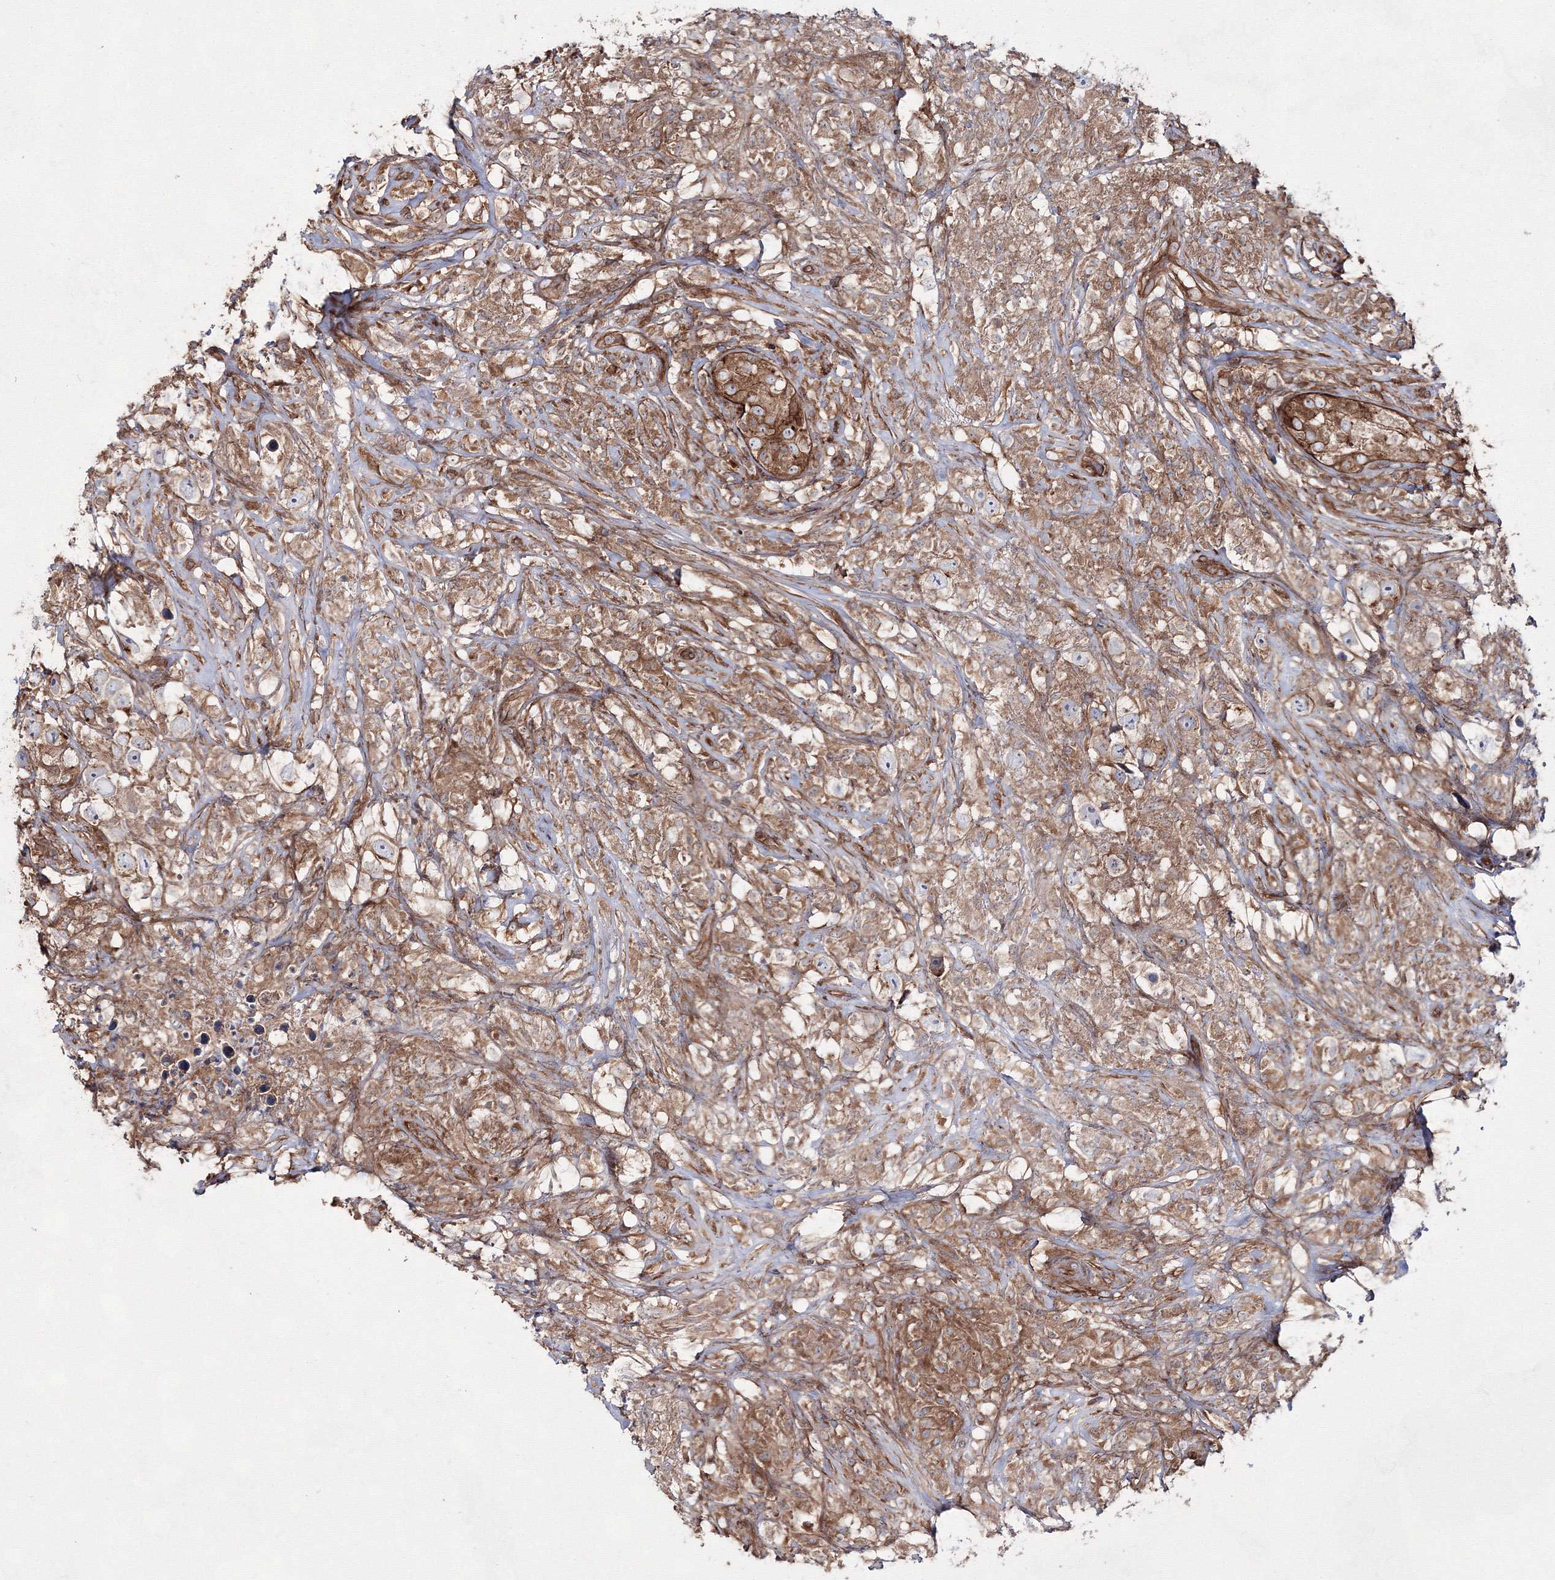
{"staining": {"intensity": "moderate", "quantity": ">75%", "location": "cytoplasmic/membranous"}, "tissue": "testis cancer", "cell_type": "Tumor cells", "image_type": "cancer", "snomed": [{"axis": "morphology", "description": "Seminoma, NOS"}, {"axis": "topography", "description": "Testis"}], "caption": "This histopathology image displays IHC staining of human testis cancer (seminoma), with medium moderate cytoplasmic/membranous staining in approximately >75% of tumor cells.", "gene": "EXOC6", "patient": {"sex": "male", "age": 49}}